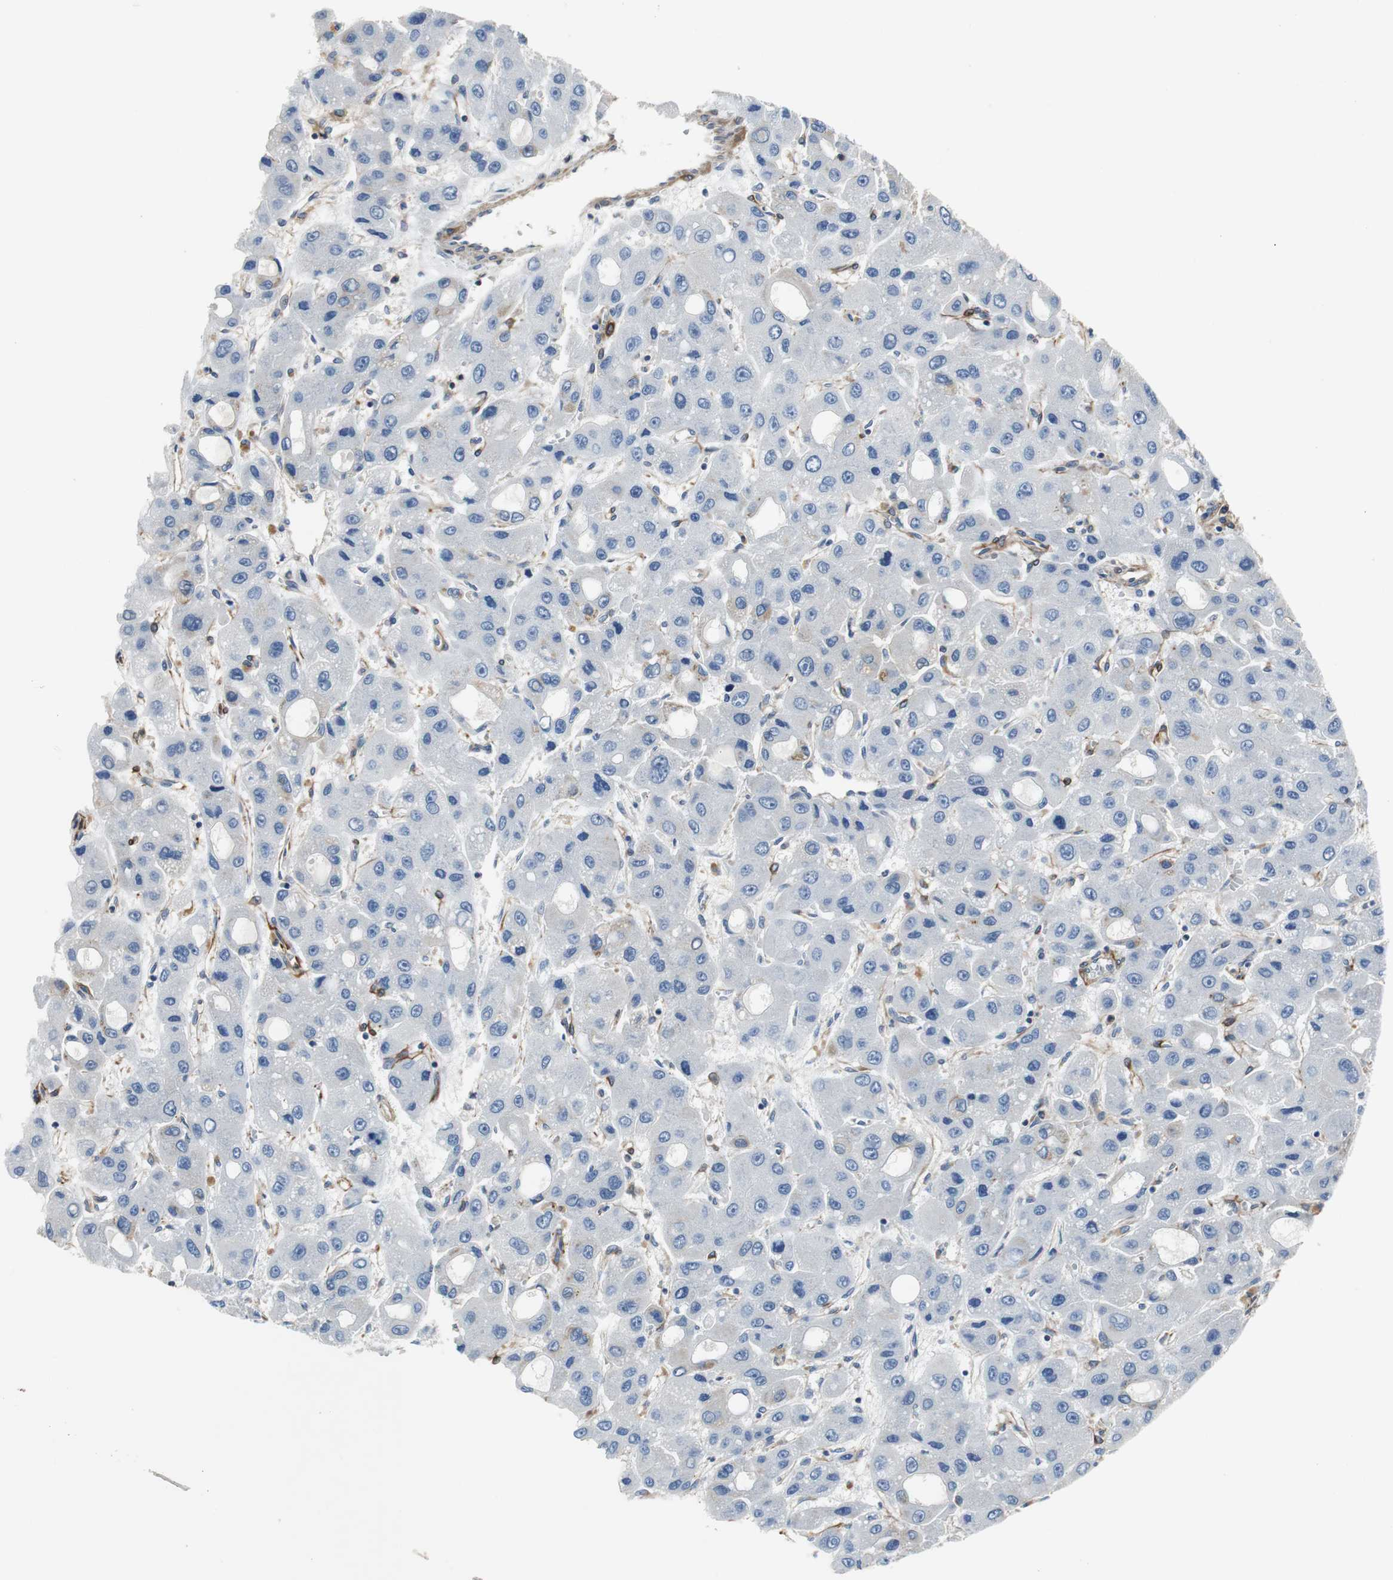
{"staining": {"intensity": "negative", "quantity": "none", "location": "none"}, "tissue": "liver cancer", "cell_type": "Tumor cells", "image_type": "cancer", "snomed": [{"axis": "morphology", "description": "Carcinoma, Hepatocellular, NOS"}, {"axis": "topography", "description": "Liver"}], "caption": "Tumor cells are negative for brown protein staining in liver cancer.", "gene": "GYS1", "patient": {"sex": "male", "age": 55}}